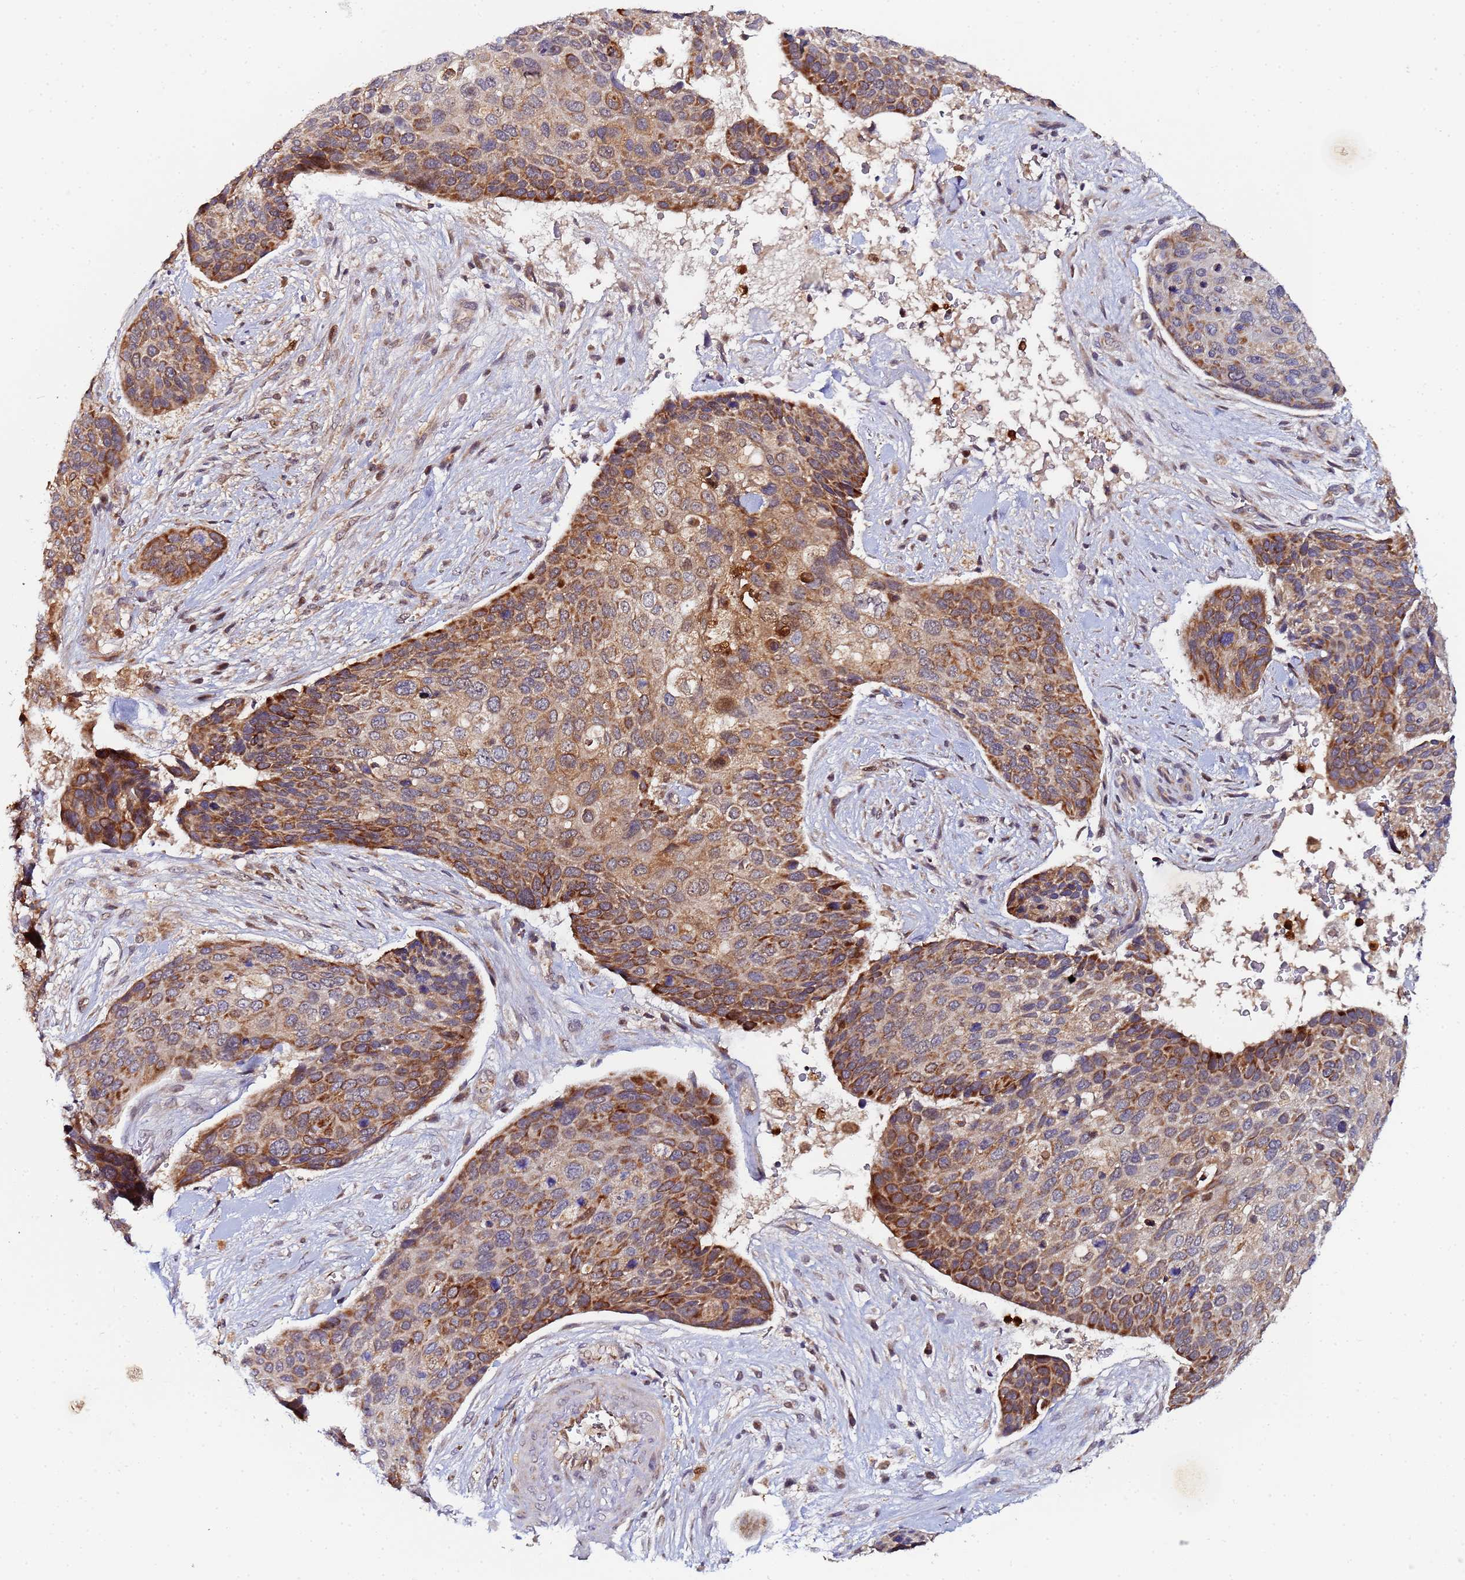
{"staining": {"intensity": "moderate", "quantity": ">75%", "location": "cytoplasmic/membranous"}, "tissue": "skin cancer", "cell_type": "Tumor cells", "image_type": "cancer", "snomed": [{"axis": "morphology", "description": "Basal cell carcinoma"}, {"axis": "topography", "description": "Skin"}], "caption": "This histopathology image displays skin basal cell carcinoma stained with immunohistochemistry (IHC) to label a protein in brown. The cytoplasmic/membranous of tumor cells show moderate positivity for the protein. Nuclei are counter-stained blue.", "gene": "CCDC127", "patient": {"sex": "female", "age": 74}}